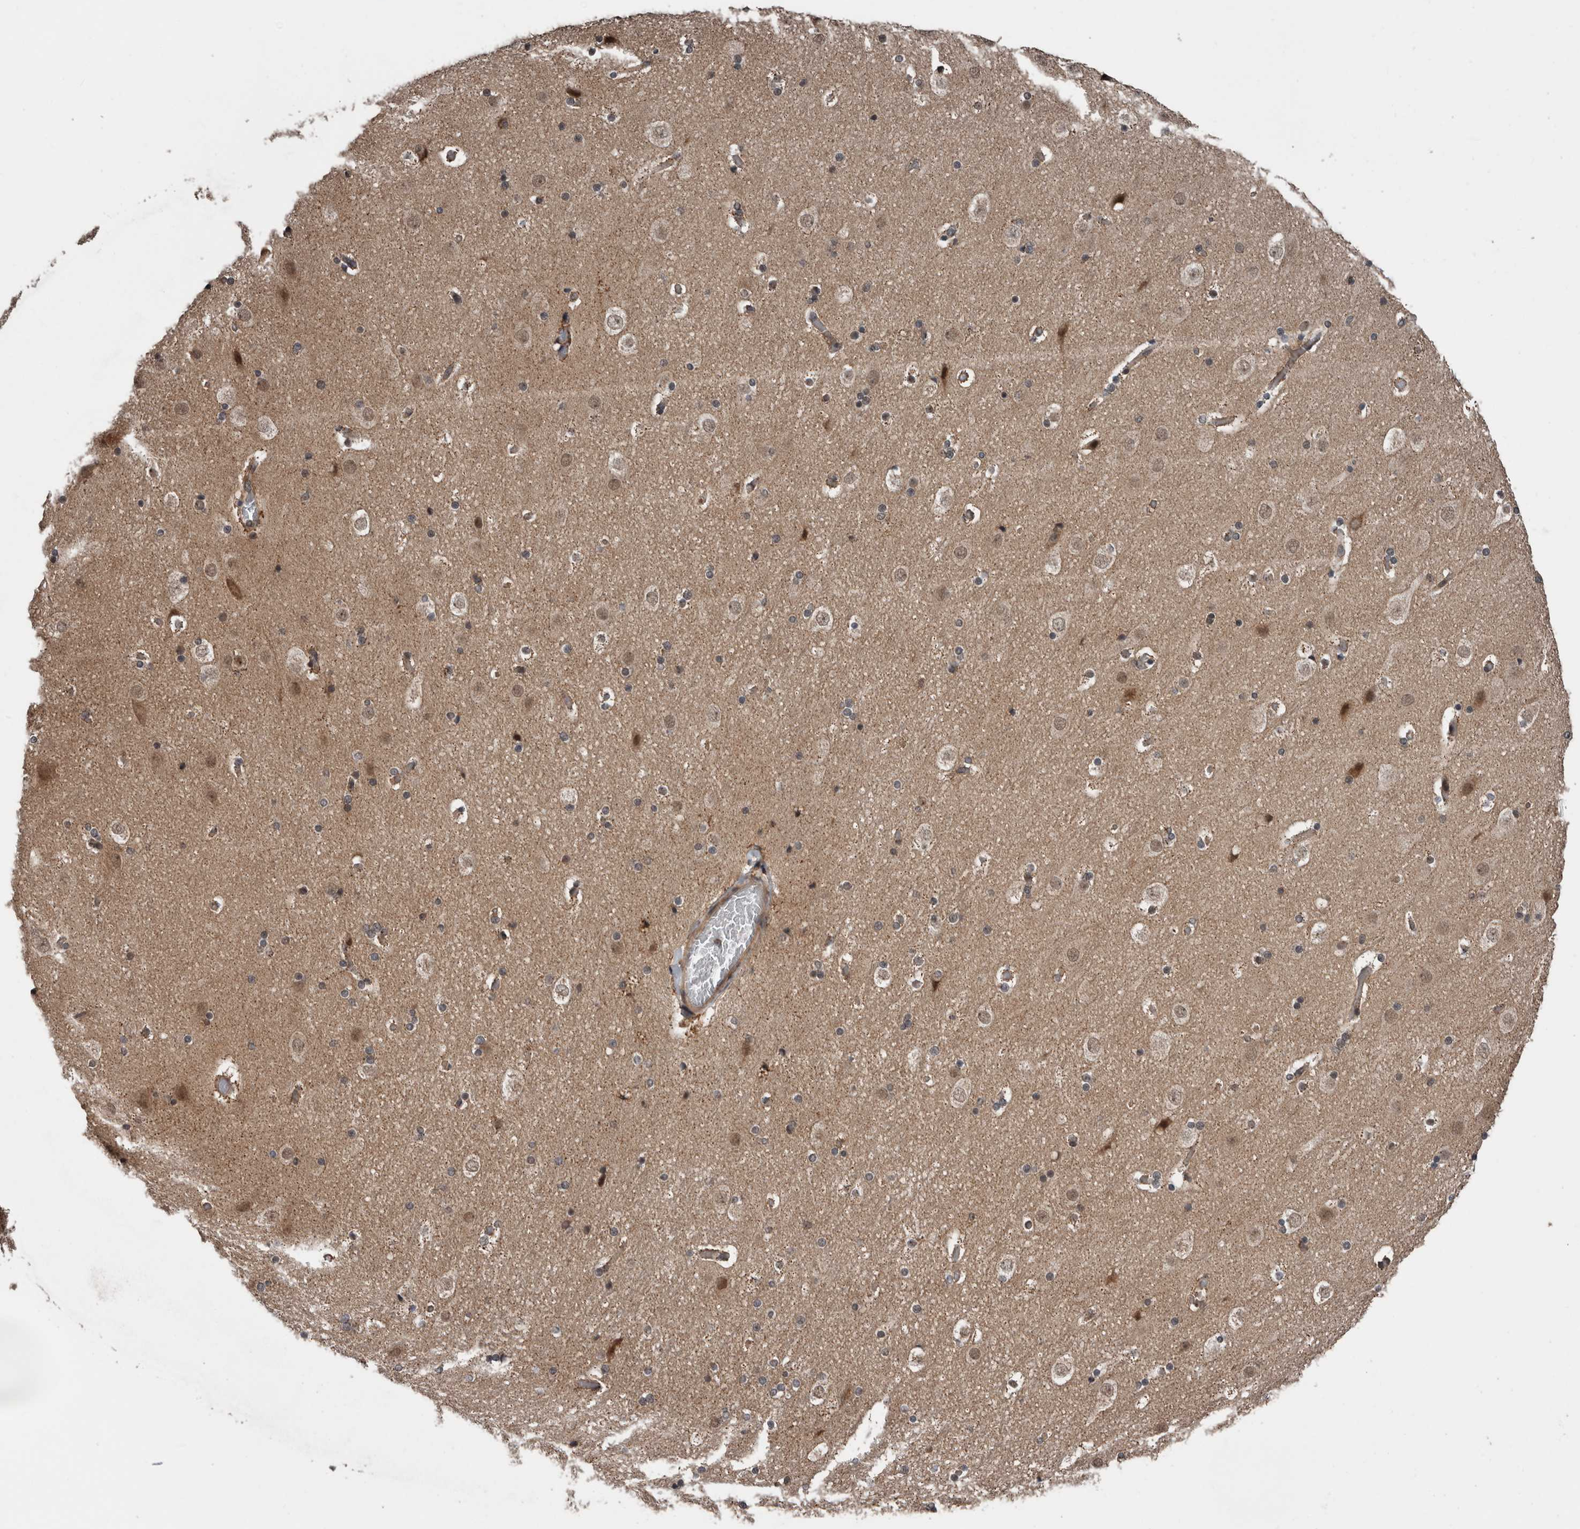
{"staining": {"intensity": "negative", "quantity": "none", "location": "none"}, "tissue": "cerebral cortex", "cell_type": "Endothelial cells", "image_type": "normal", "snomed": [{"axis": "morphology", "description": "Normal tissue, NOS"}, {"axis": "topography", "description": "Cerebral cortex"}], "caption": "The immunohistochemistry (IHC) photomicrograph has no significant staining in endothelial cells of cerebral cortex. (DAB IHC visualized using brightfield microscopy, high magnification).", "gene": "RIOK3", "patient": {"sex": "male", "age": 57}}